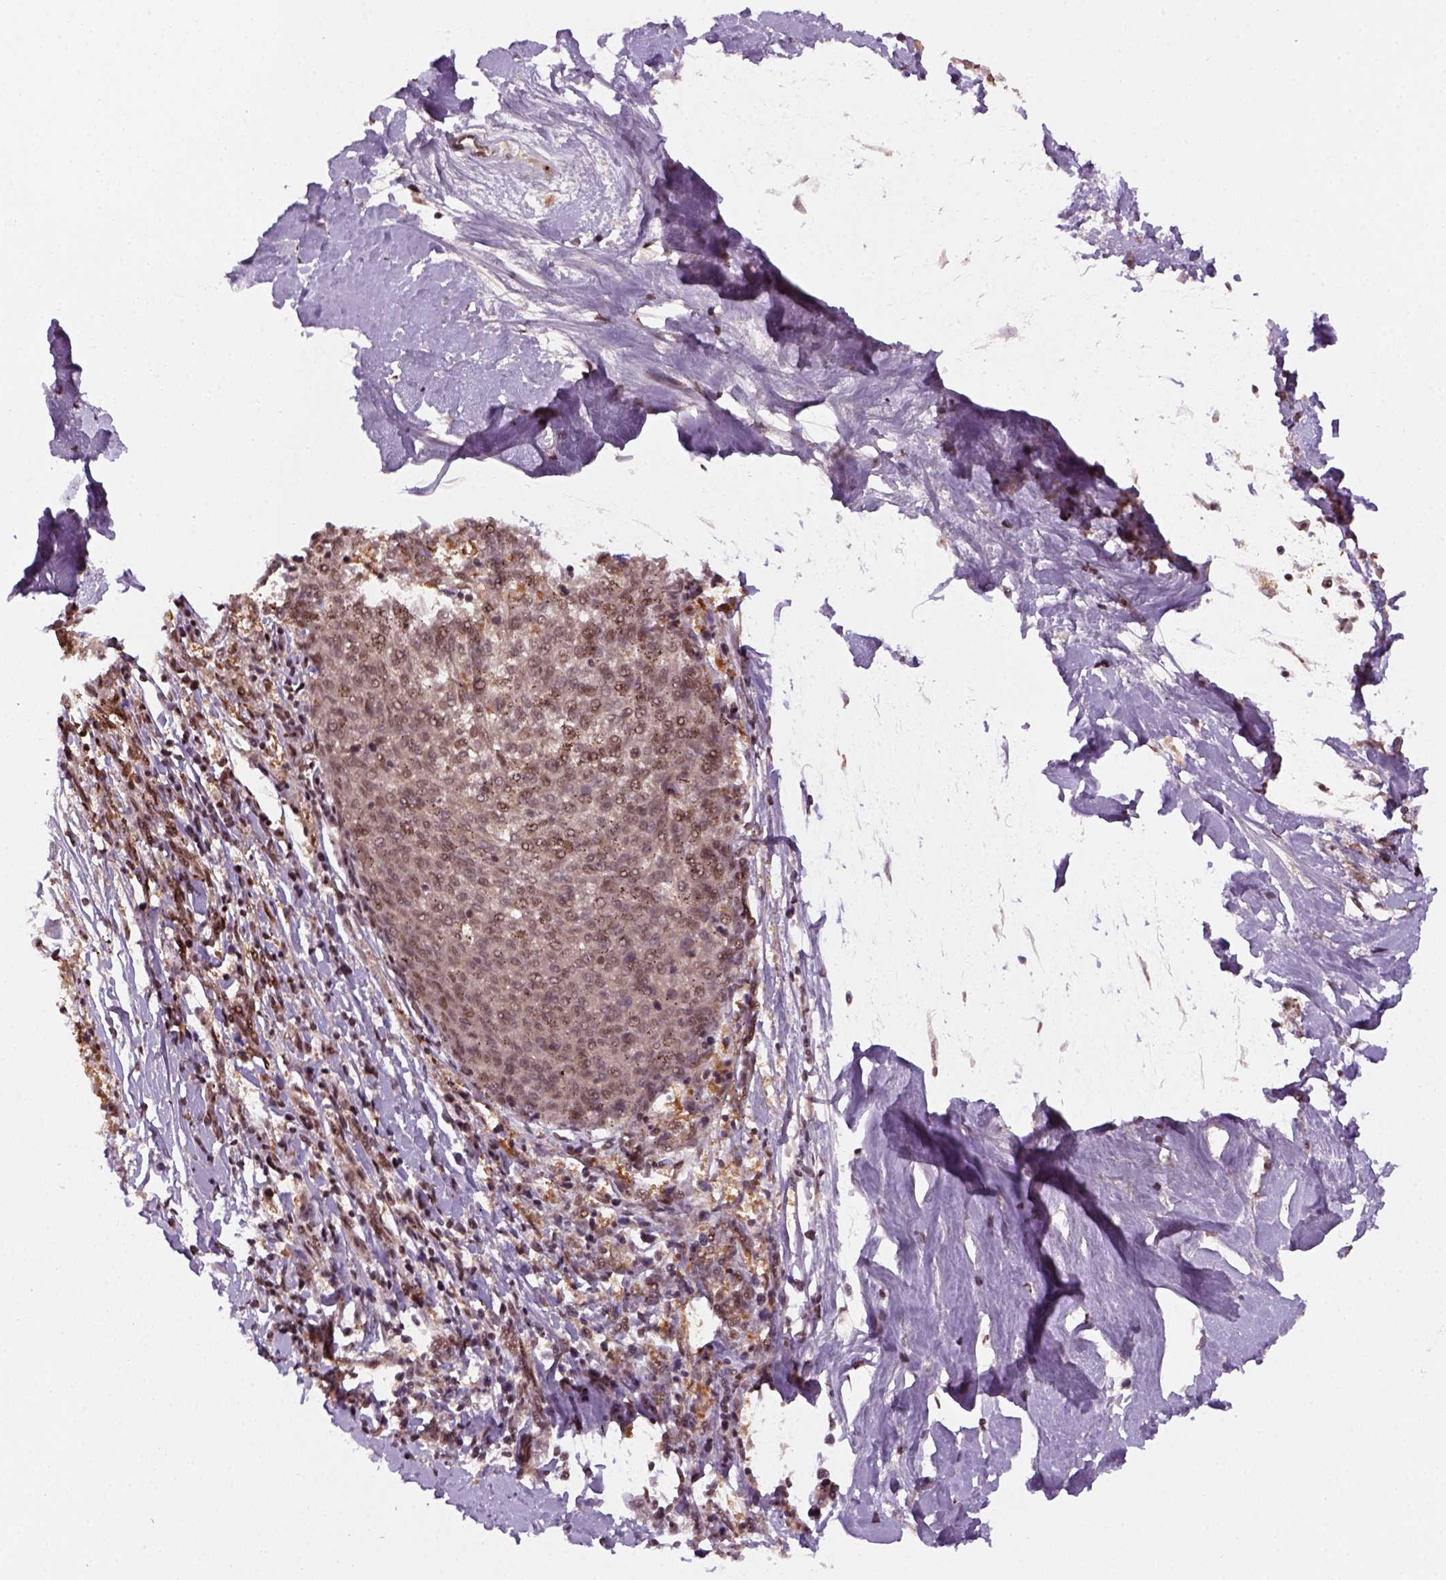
{"staining": {"intensity": "moderate", "quantity": ">75%", "location": "nuclear"}, "tissue": "melanoma", "cell_type": "Tumor cells", "image_type": "cancer", "snomed": [{"axis": "morphology", "description": "Malignant melanoma, NOS"}, {"axis": "topography", "description": "Skin"}], "caption": "Melanoma was stained to show a protein in brown. There is medium levels of moderate nuclear positivity in approximately >75% of tumor cells.", "gene": "GOT1", "patient": {"sex": "female", "age": 72}}